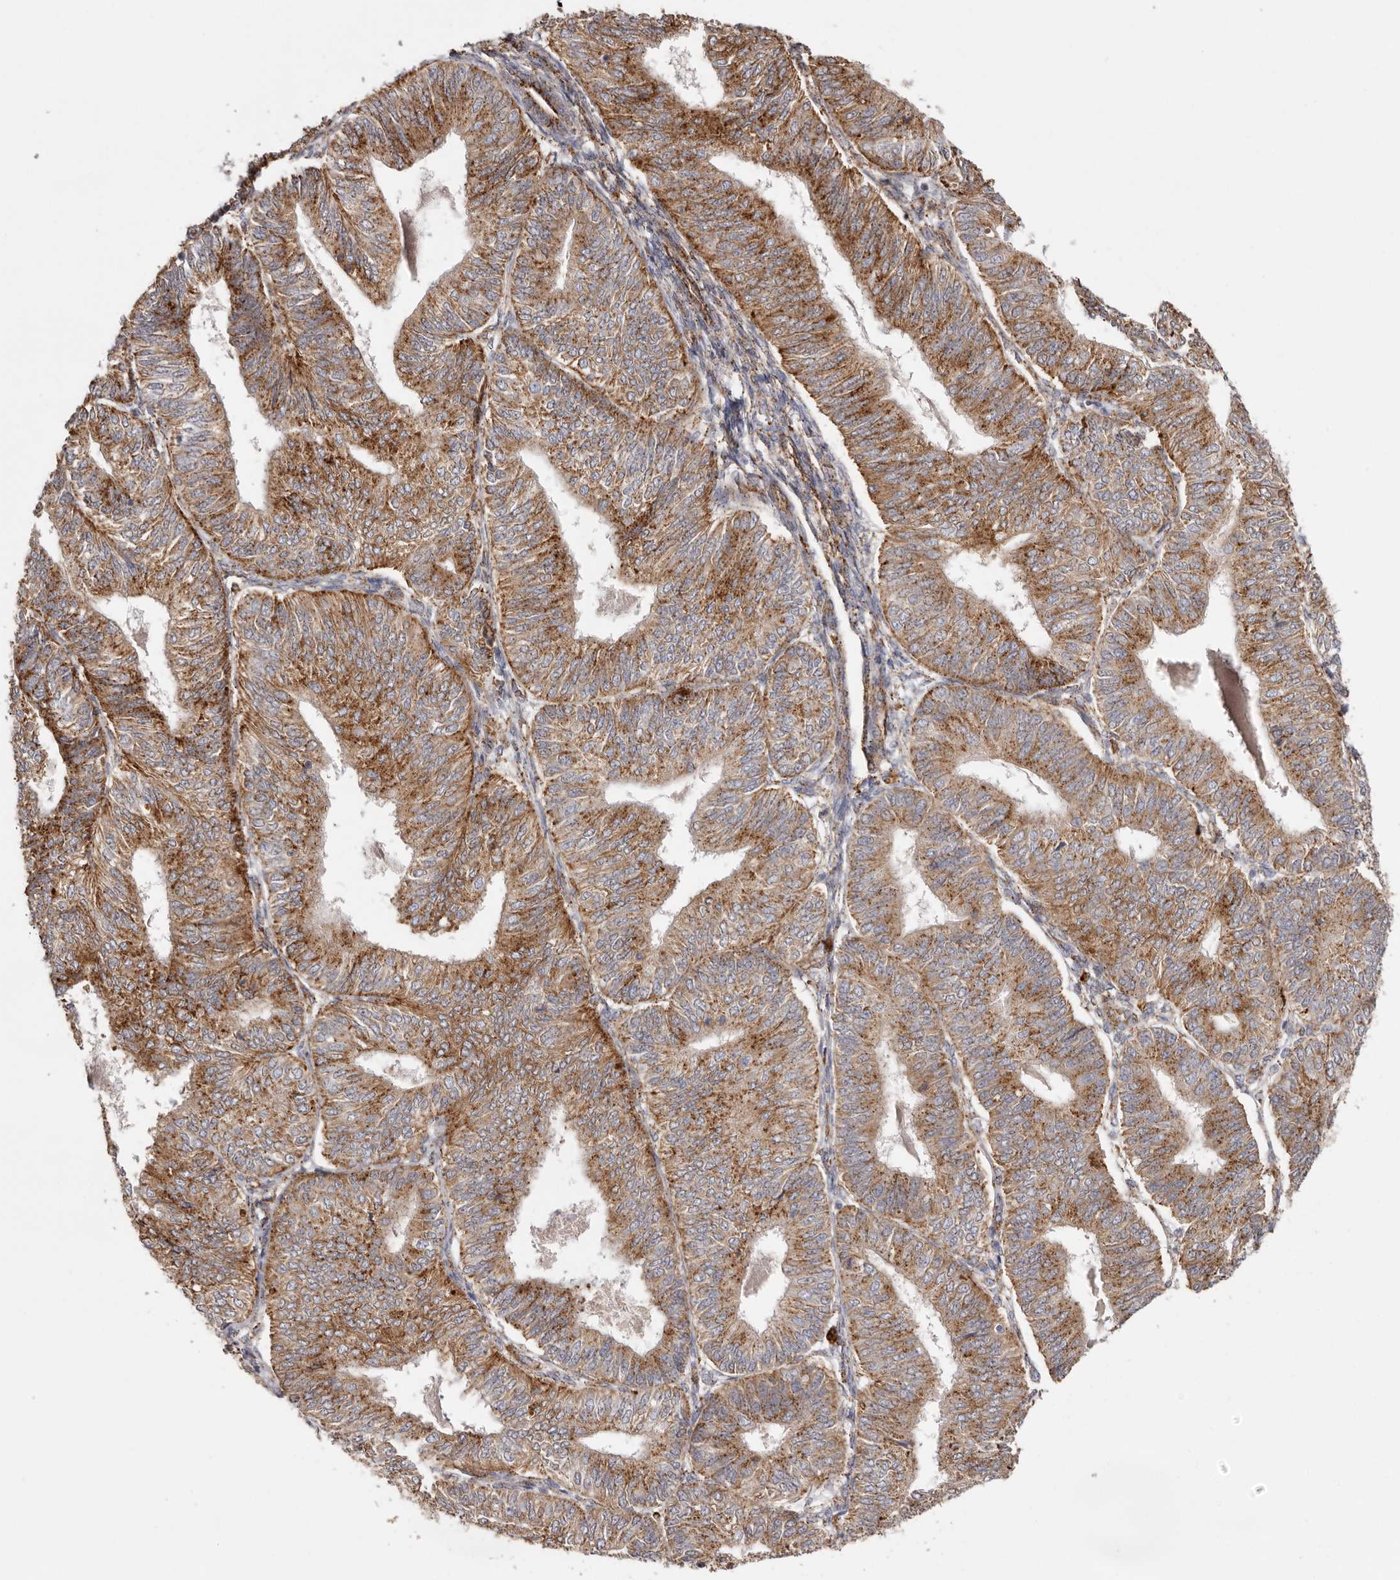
{"staining": {"intensity": "moderate", "quantity": ">75%", "location": "cytoplasmic/membranous"}, "tissue": "endometrial cancer", "cell_type": "Tumor cells", "image_type": "cancer", "snomed": [{"axis": "morphology", "description": "Adenocarcinoma, NOS"}, {"axis": "topography", "description": "Endometrium"}], "caption": "Endometrial adenocarcinoma stained with a brown dye shows moderate cytoplasmic/membranous positive positivity in about >75% of tumor cells.", "gene": "GRN", "patient": {"sex": "female", "age": 58}}